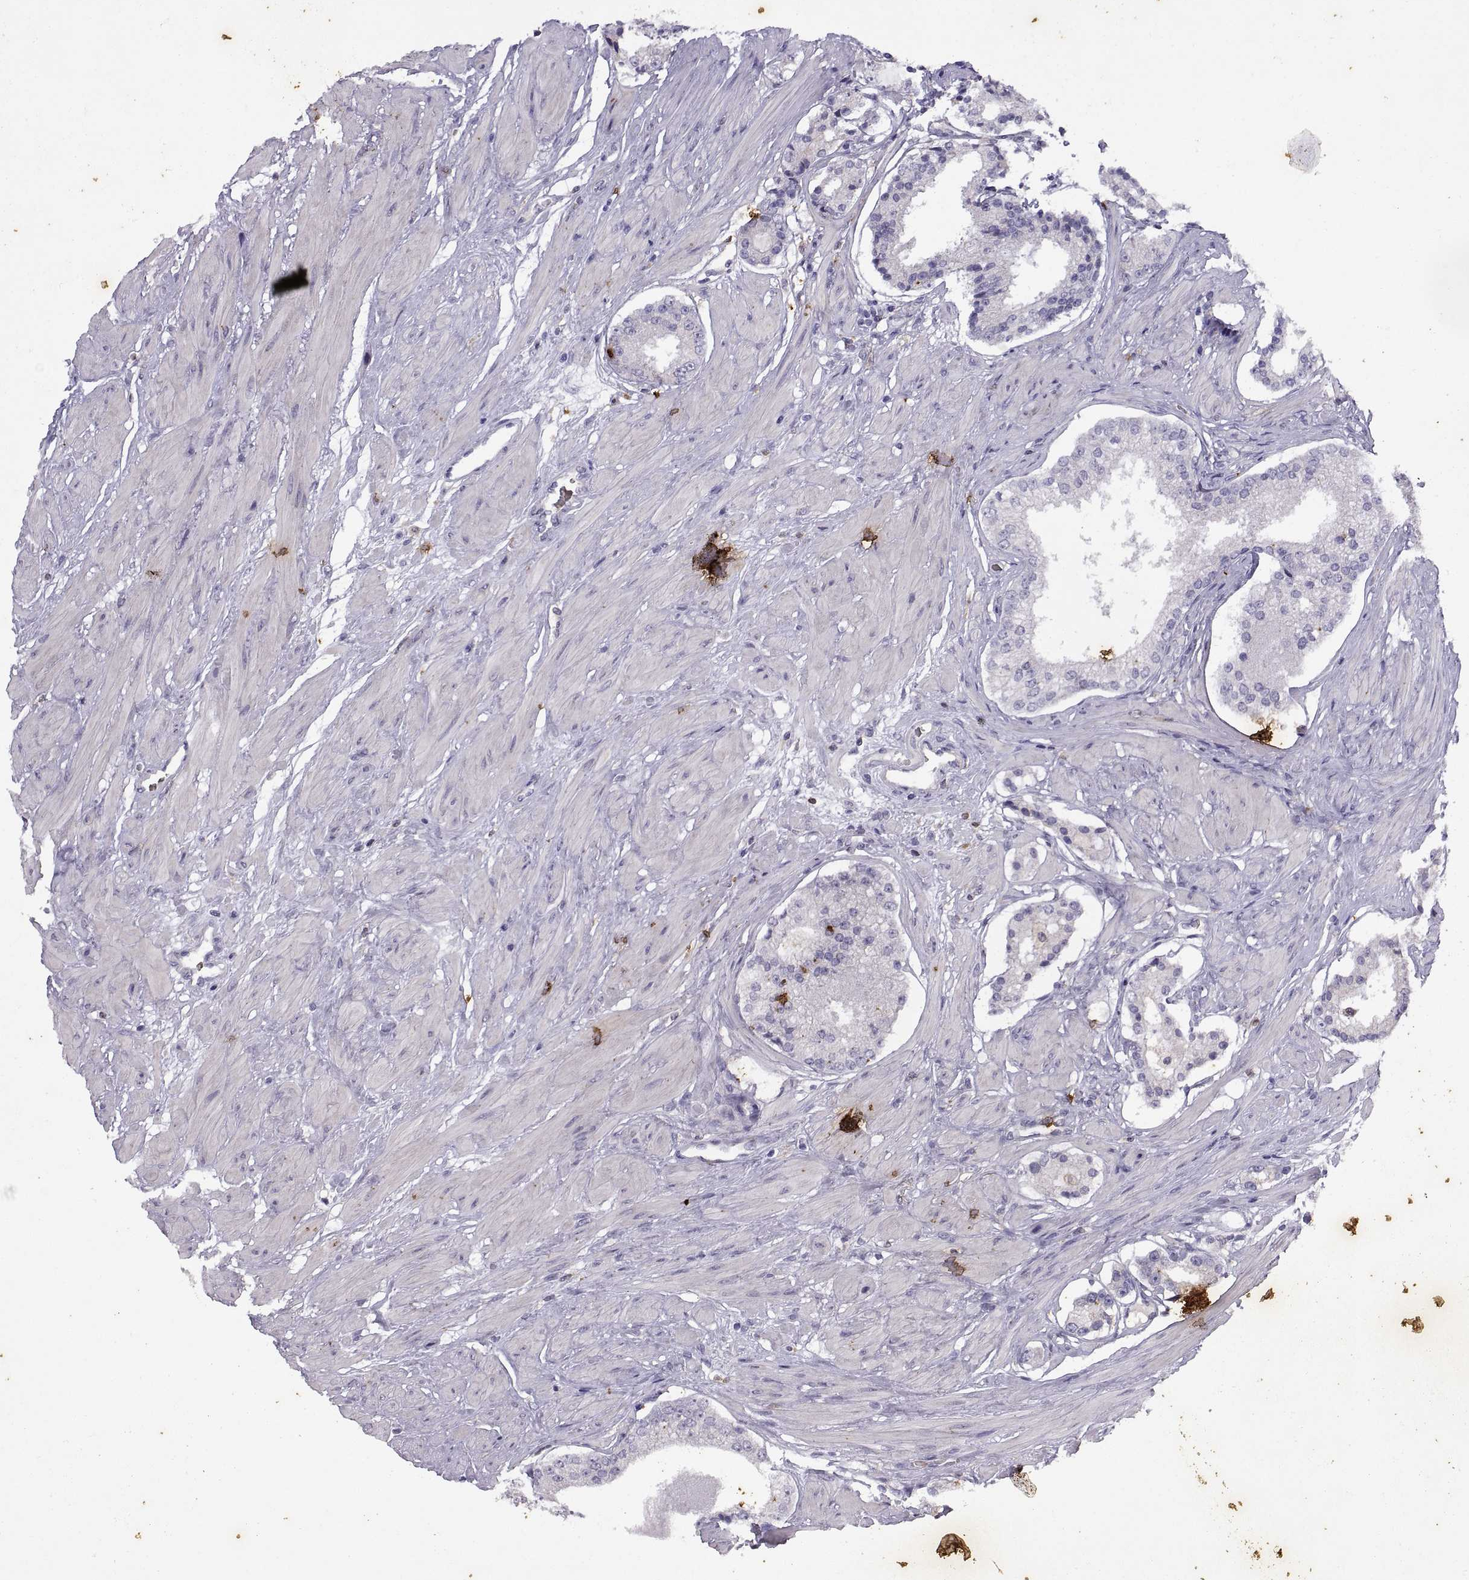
{"staining": {"intensity": "negative", "quantity": "none", "location": "none"}, "tissue": "prostate cancer", "cell_type": "Tumor cells", "image_type": "cancer", "snomed": [{"axis": "morphology", "description": "Adenocarcinoma, Low grade"}, {"axis": "topography", "description": "Prostate"}], "caption": "There is no significant staining in tumor cells of prostate adenocarcinoma (low-grade).", "gene": "DOK3", "patient": {"sex": "male", "age": 60}}